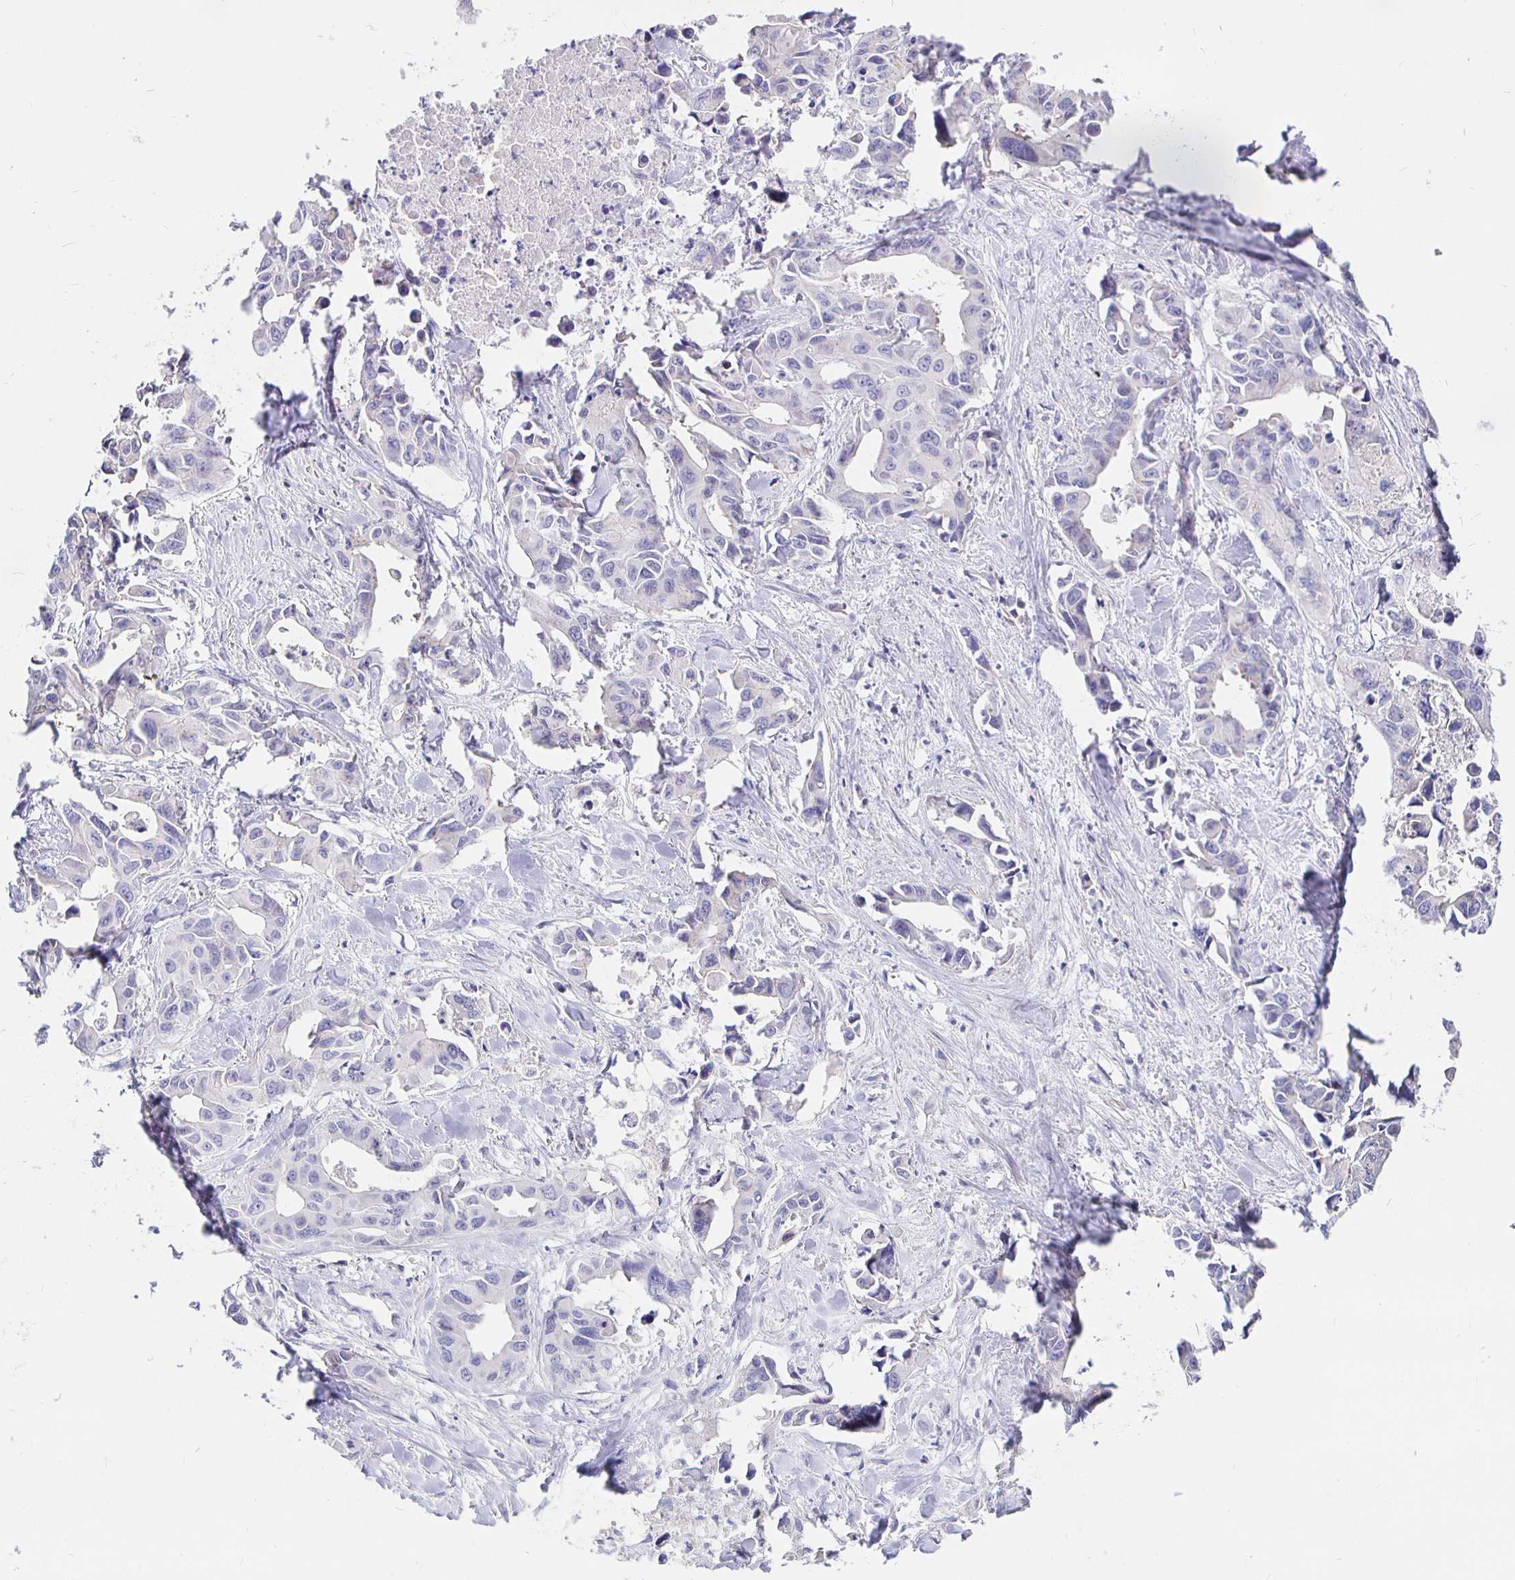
{"staining": {"intensity": "negative", "quantity": "none", "location": "none"}, "tissue": "lung cancer", "cell_type": "Tumor cells", "image_type": "cancer", "snomed": [{"axis": "morphology", "description": "Adenocarcinoma, NOS"}, {"axis": "topography", "description": "Lung"}], "caption": "DAB (3,3'-diaminobenzidine) immunohistochemical staining of lung cancer (adenocarcinoma) exhibits no significant staining in tumor cells. (DAB IHC with hematoxylin counter stain).", "gene": "NECAB1", "patient": {"sex": "male", "age": 64}}